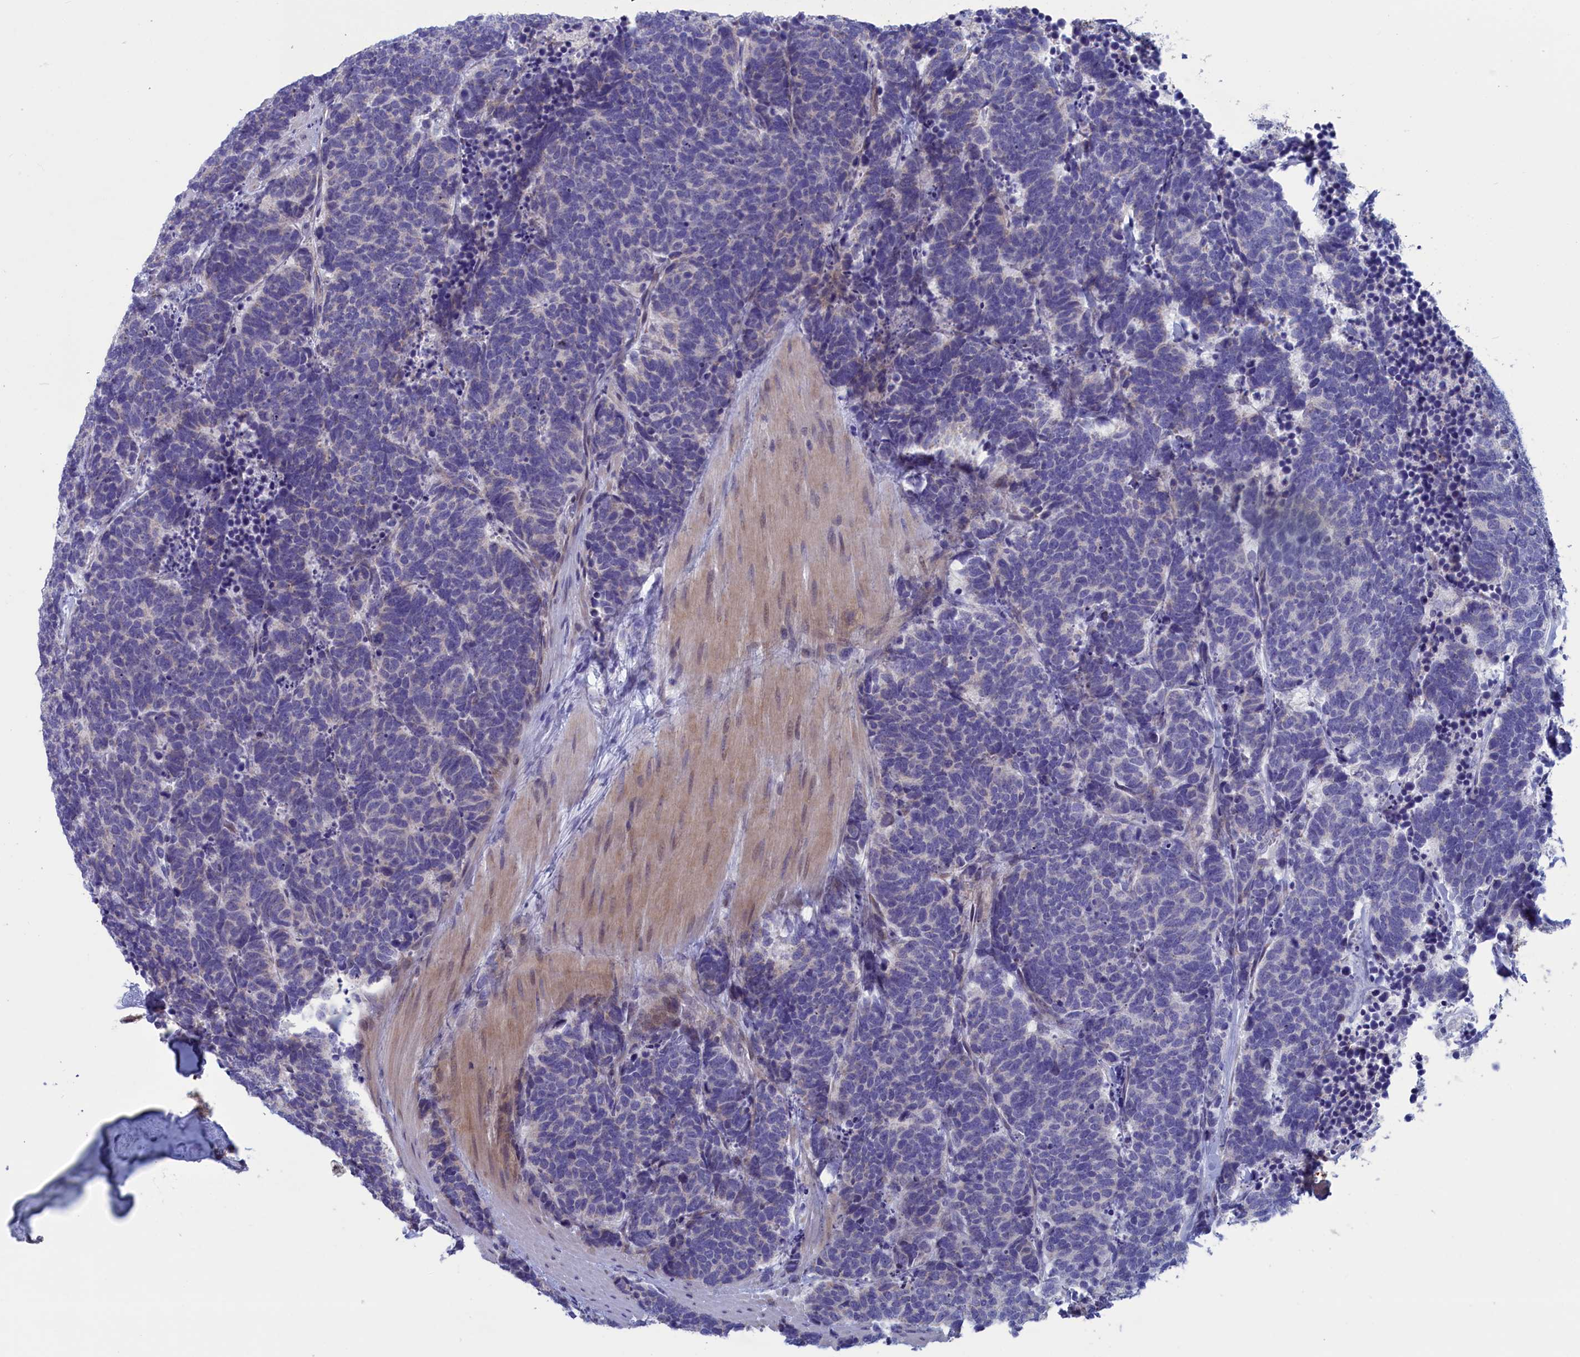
{"staining": {"intensity": "negative", "quantity": "none", "location": "none"}, "tissue": "carcinoid", "cell_type": "Tumor cells", "image_type": "cancer", "snomed": [{"axis": "morphology", "description": "Carcinoma, NOS"}, {"axis": "morphology", "description": "Carcinoid, malignant, NOS"}, {"axis": "topography", "description": "Urinary bladder"}], "caption": "High magnification brightfield microscopy of carcinoid (malignant) stained with DAB (brown) and counterstained with hematoxylin (blue): tumor cells show no significant positivity.", "gene": "NIBAN3", "patient": {"sex": "male", "age": 57}}